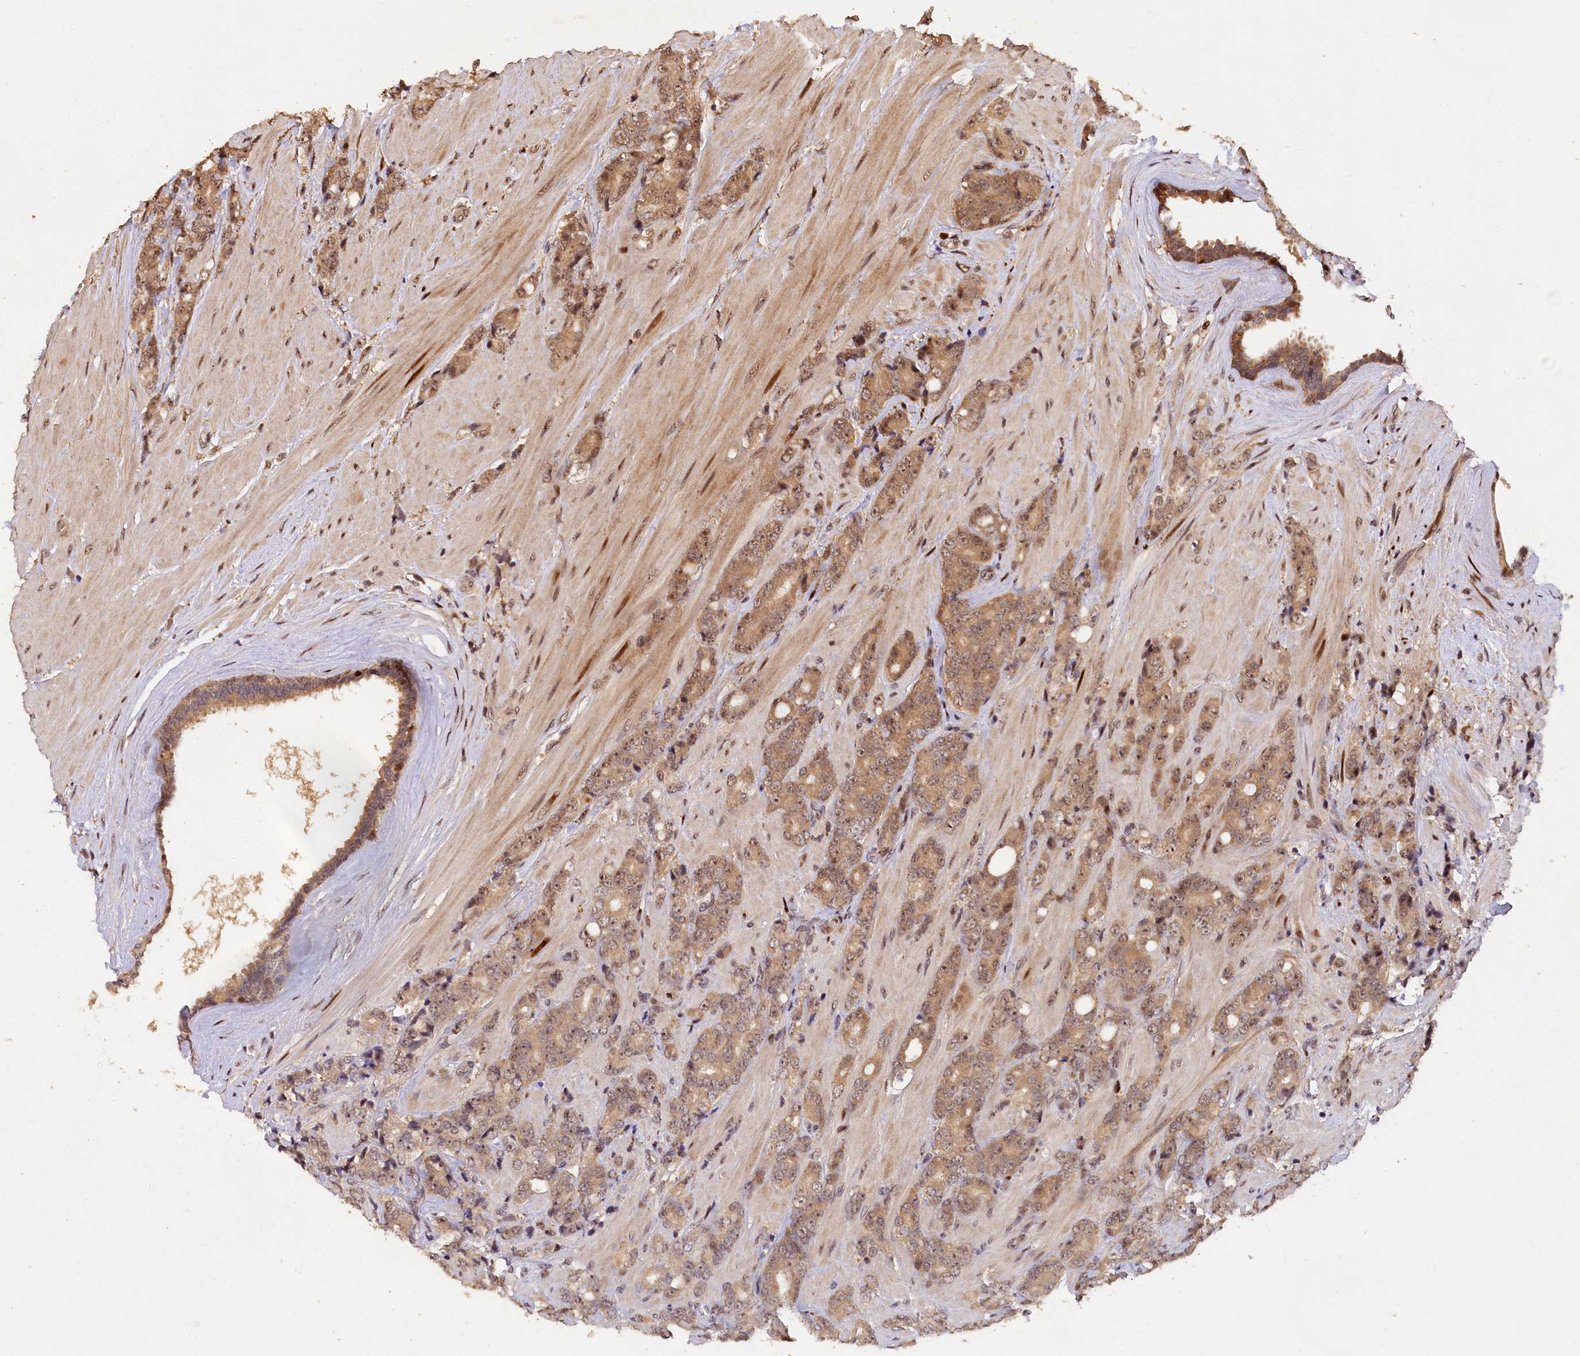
{"staining": {"intensity": "moderate", "quantity": ">75%", "location": "cytoplasmic/membranous"}, "tissue": "prostate cancer", "cell_type": "Tumor cells", "image_type": "cancer", "snomed": [{"axis": "morphology", "description": "Adenocarcinoma, High grade"}, {"axis": "topography", "description": "Prostate"}], "caption": "Protein expression analysis of human prostate high-grade adenocarcinoma reveals moderate cytoplasmic/membranous expression in approximately >75% of tumor cells. The staining was performed using DAB, with brown indicating positive protein expression. Nuclei are stained blue with hematoxylin.", "gene": "PHAF1", "patient": {"sex": "male", "age": 62}}